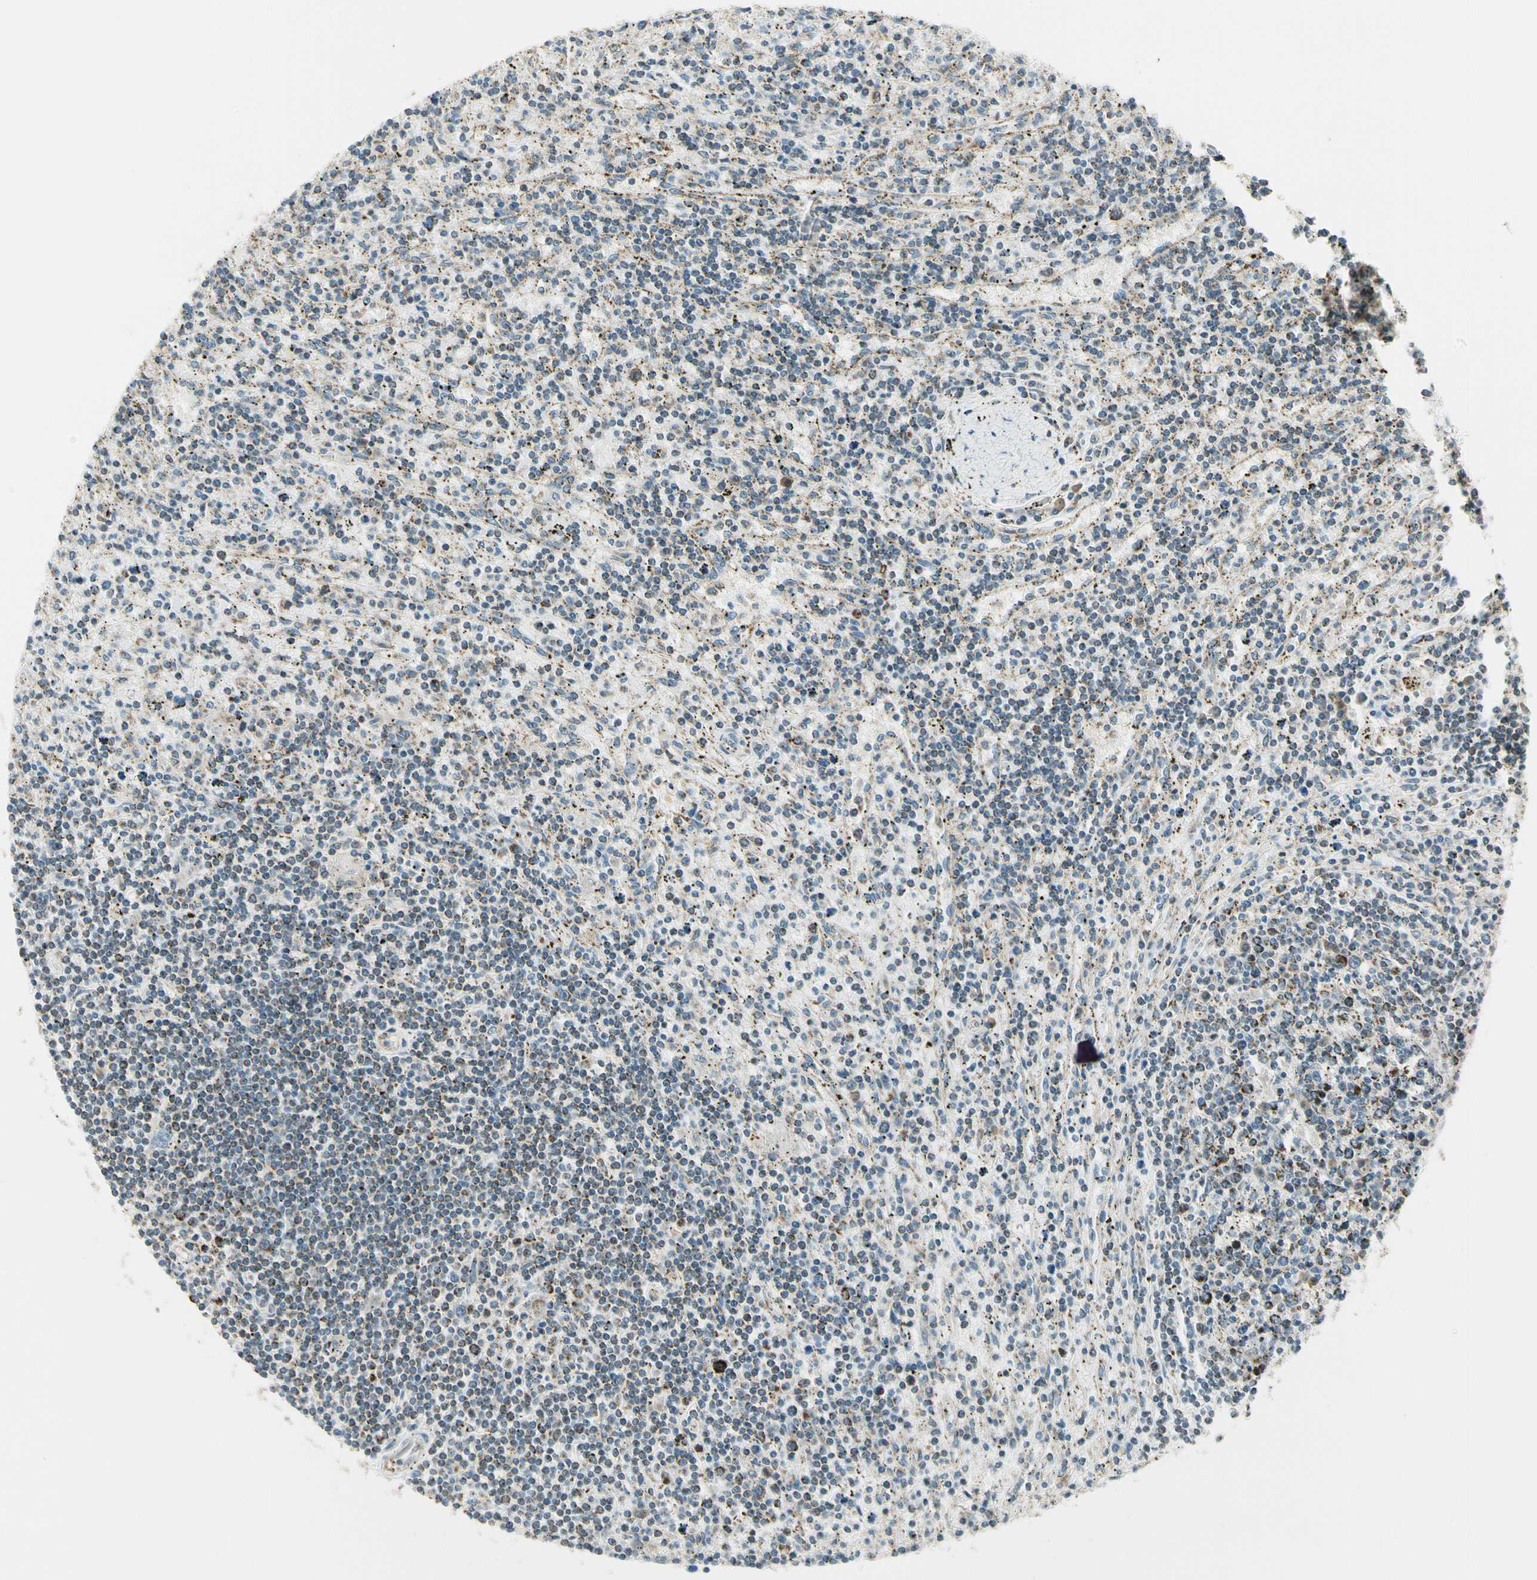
{"staining": {"intensity": "moderate", "quantity": "25%-75%", "location": "cytoplasmic/membranous"}, "tissue": "lymphoma", "cell_type": "Tumor cells", "image_type": "cancer", "snomed": [{"axis": "morphology", "description": "Malignant lymphoma, non-Hodgkin's type, Low grade"}, {"axis": "topography", "description": "Spleen"}], "caption": "Immunohistochemistry (DAB) staining of human lymphoma displays moderate cytoplasmic/membranous protein staining in approximately 25%-75% of tumor cells.", "gene": "EPHB3", "patient": {"sex": "male", "age": 76}}